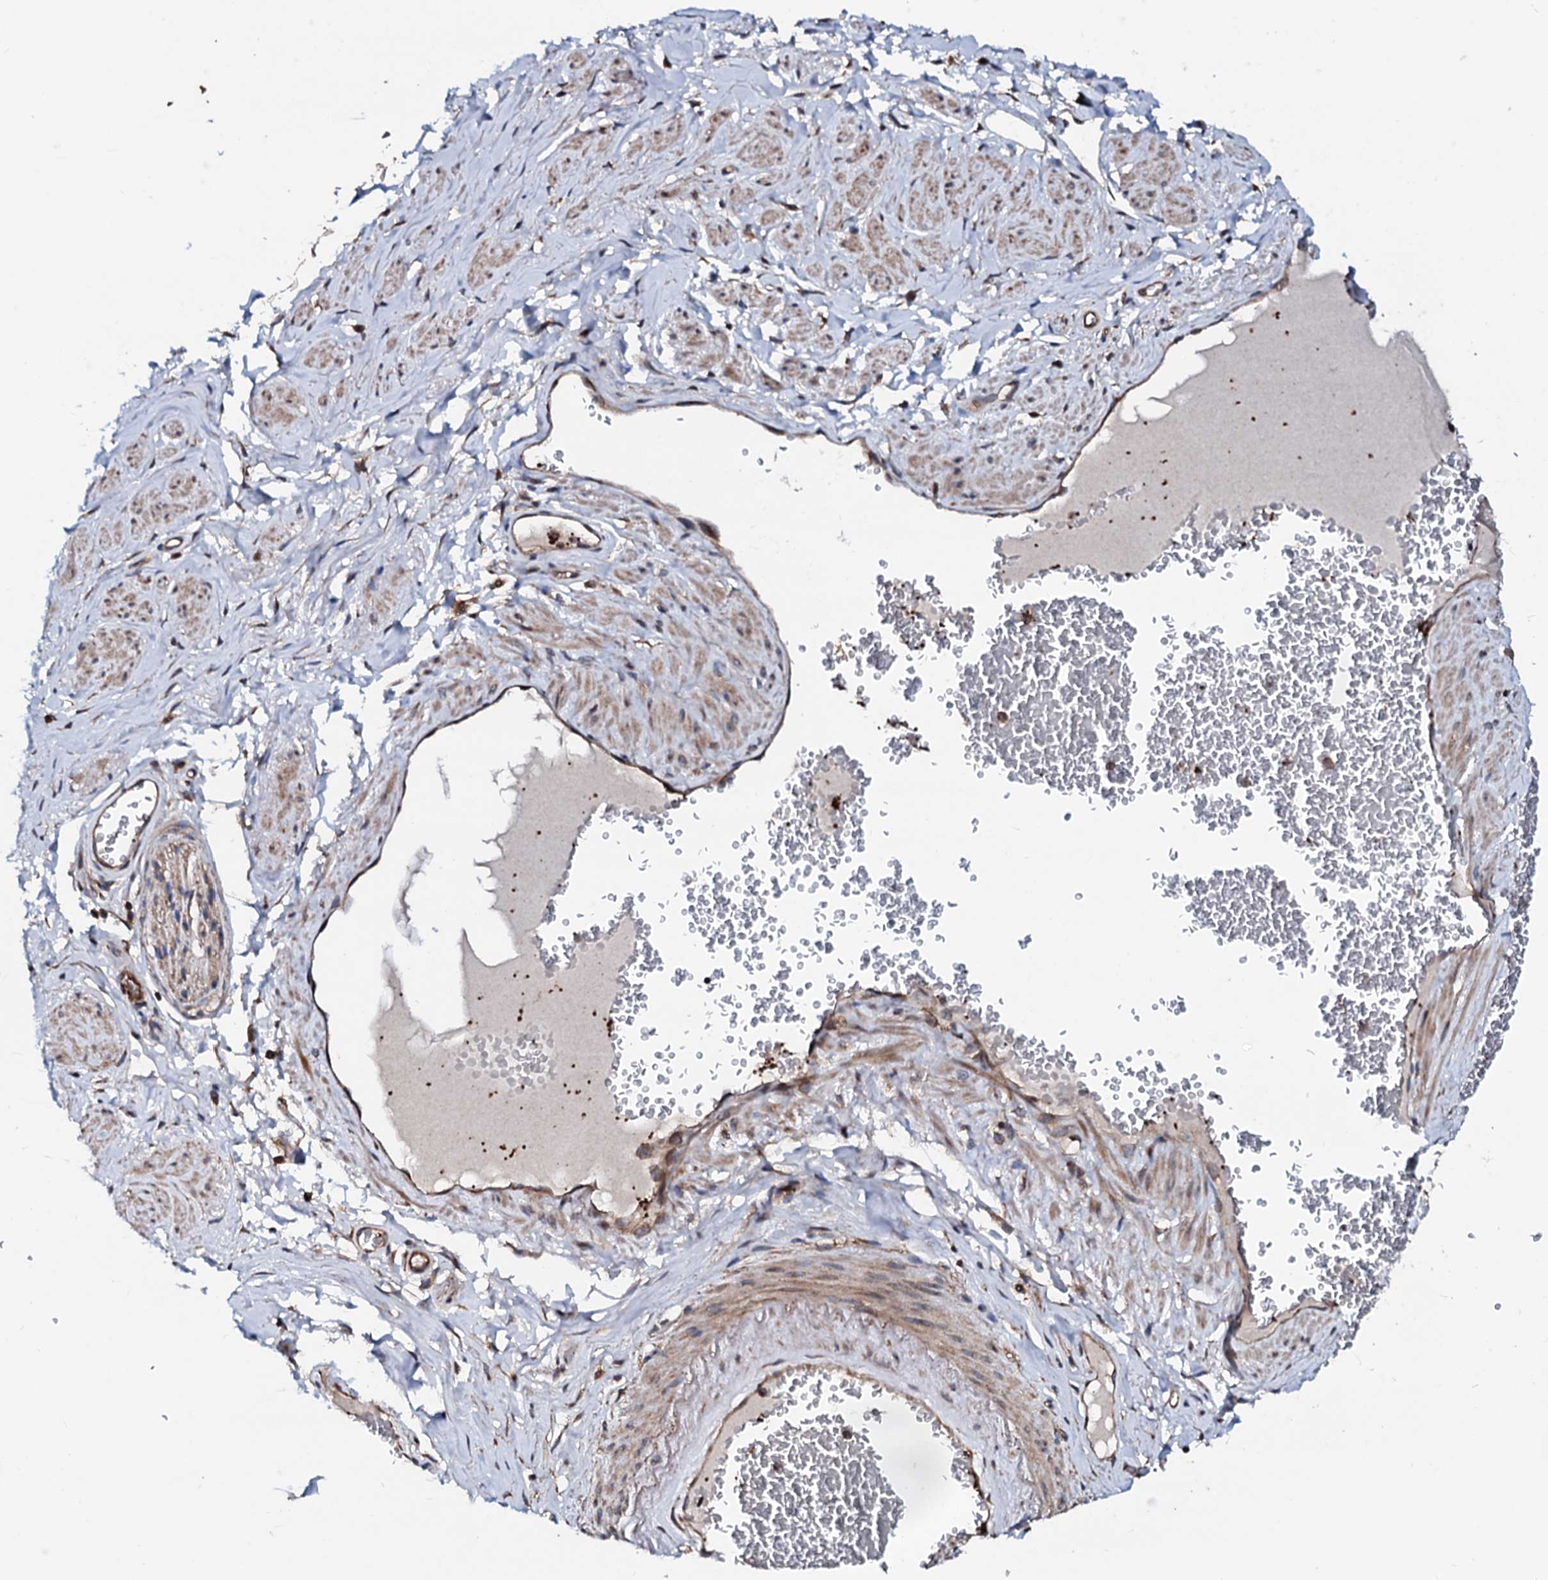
{"staining": {"intensity": "negative", "quantity": "none", "location": "none"}, "tissue": "soft tissue", "cell_type": "Chondrocytes", "image_type": "normal", "snomed": [{"axis": "morphology", "description": "Normal tissue, NOS"}, {"axis": "morphology", "description": "Adenocarcinoma, NOS"}, {"axis": "topography", "description": "Rectum"}, {"axis": "topography", "description": "Vagina"}, {"axis": "topography", "description": "Peripheral nerve tissue"}], "caption": "A histopathology image of soft tissue stained for a protein displays no brown staining in chondrocytes. Brightfield microscopy of immunohistochemistry (IHC) stained with DAB (3,3'-diaminobenzidine) (brown) and hematoxylin (blue), captured at high magnification.", "gene": "ENSG00000256591", "patient": {"sex": "female", "age": 71}}